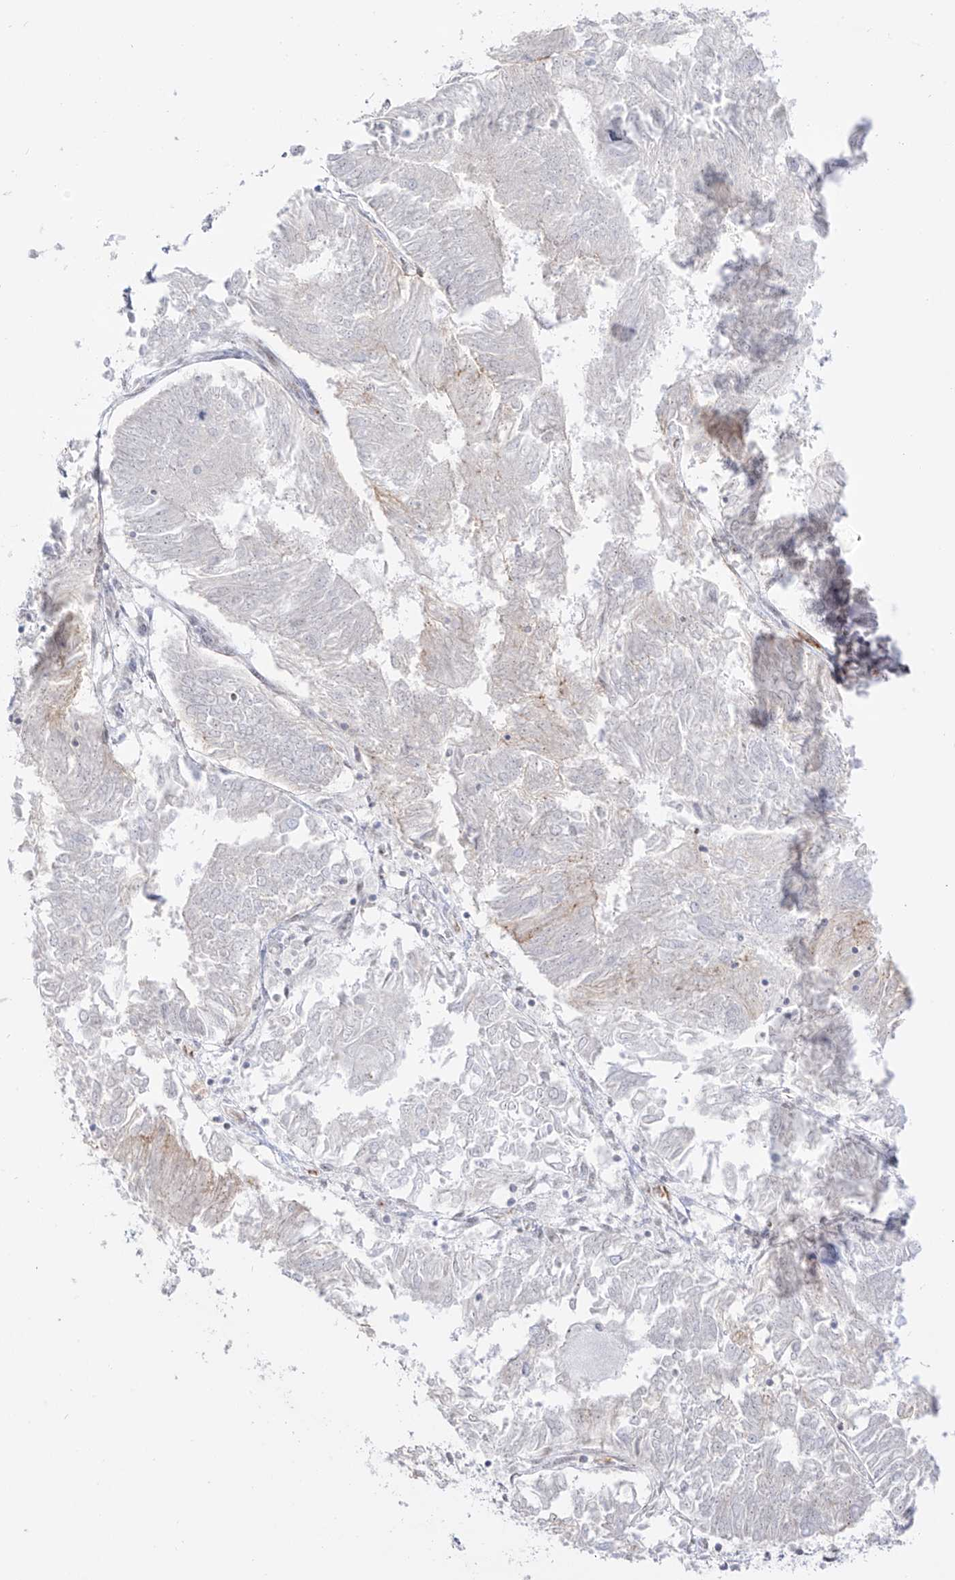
{"staining": {"intensity": "negative", "quantity": "none", "location": "none"}, "tissue": "endometrial cancer", "cell_type": "Tumor cells", "image_type": "cancer", "snomed": [{"axis": "morphology", "description": "Adenocarcinoma, NOS"}, {"axis": "topography", "description": "Endometrium"}], "caption": "IHC micrograph of neoplastic tissue: endometrial cancer (adenocarcinoma) stained with DAB (3,3'-diaminobenzidine) shows no significant protein expression in tumor cells. Brightfield microscopy of immunohistochemistry stained with DAB (brown) and hematoxylin (blue), captured at high magnification.", "gene": "ZNF180", "patient": {"sex": "female", "age": 58}}